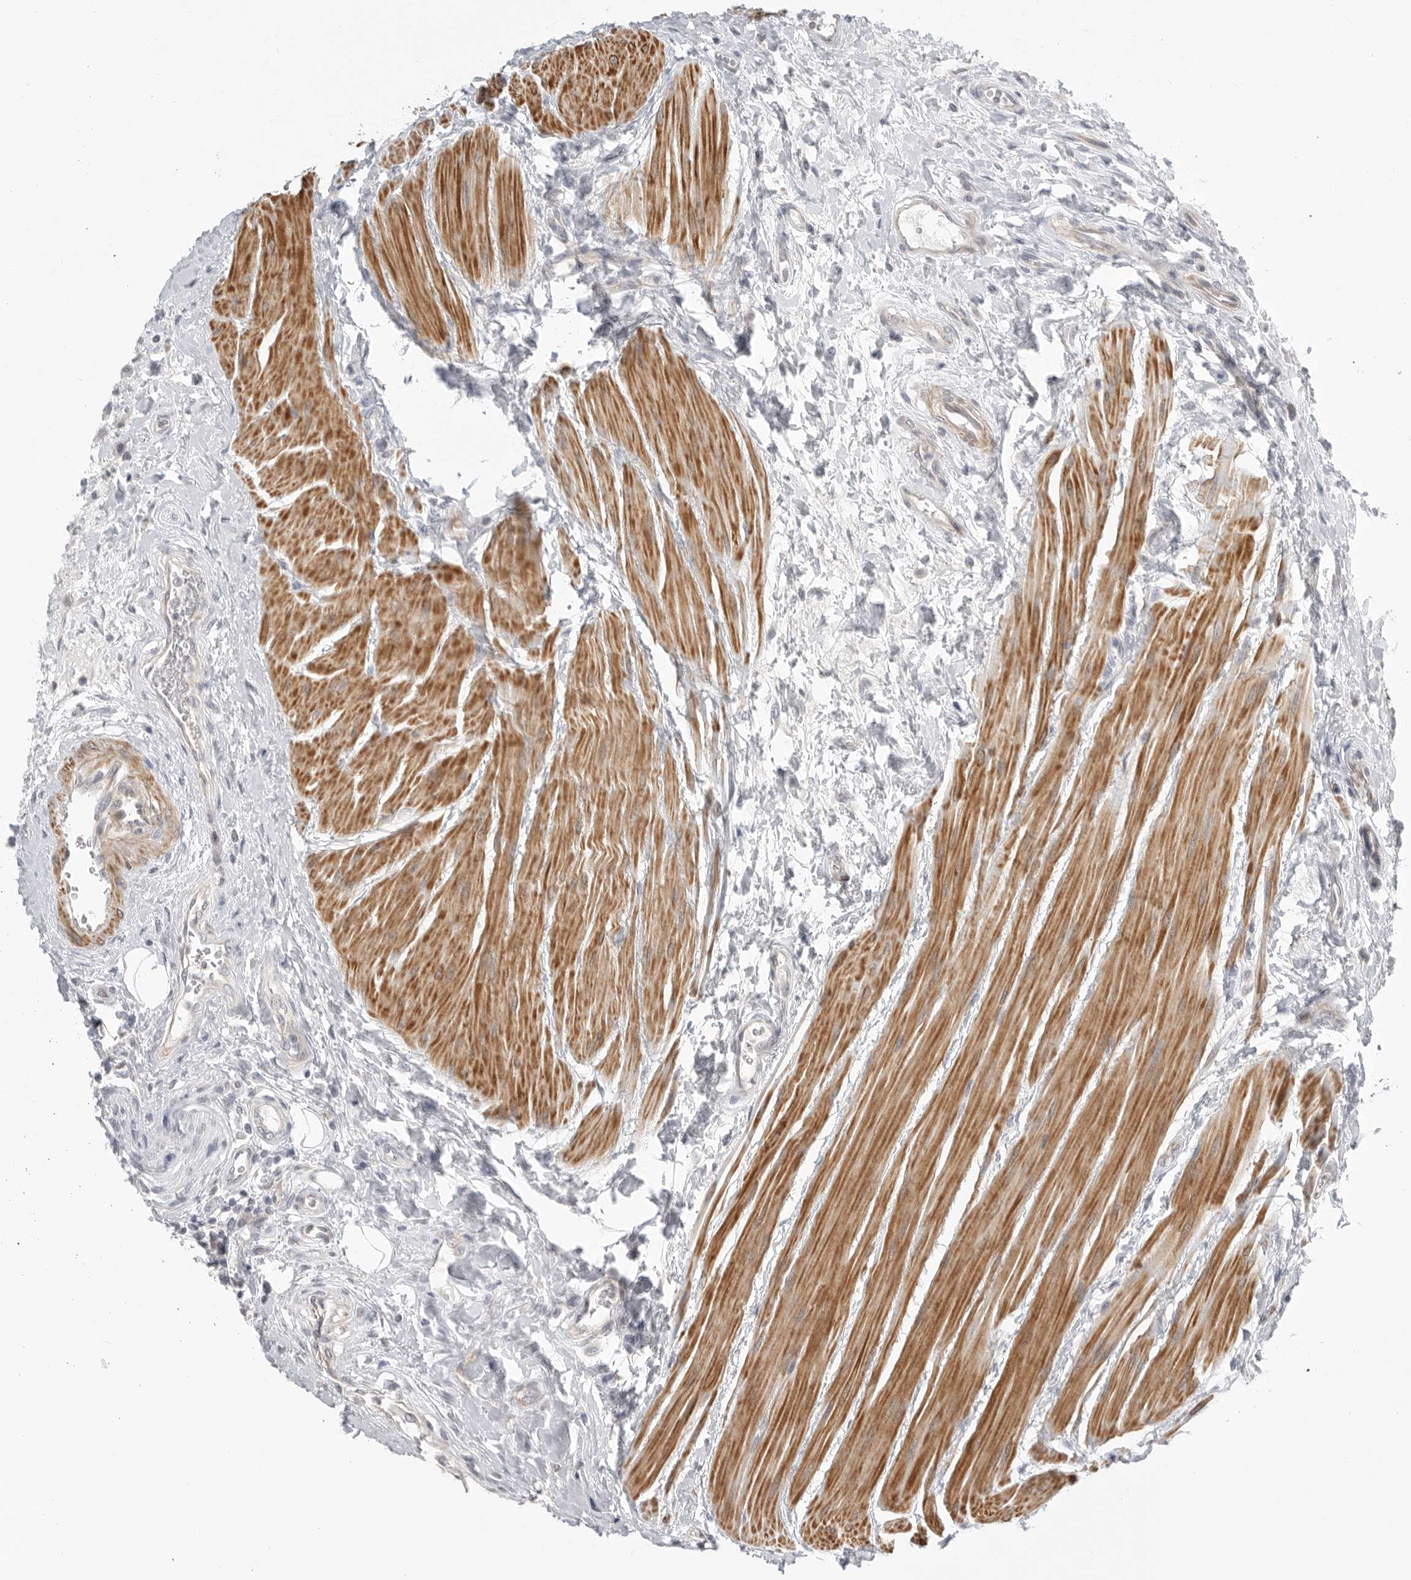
{"staining": {"intensity": "negative", "quantity": "none", "location": "none"}, "tissue": "urothelial cancer", "cell_type": "Tumor cells", "image_type": "cancer", "snomed": [{"axis": "morphology", "description": "Urothelial carcinoma, High grade"}, {"axis": "topography", "description": "Urinary bladder"}], "caption": "Immunohistochemistry histopathology image of human urothelial carcinoma (high-grade) stained for a protein (brown), which exhibits no positivity in tumor cells. The staining is performed using DAB brown chromogen with nuclei counter-stained in using hematoxylin.", "gene": "STAB2", "patient": {"sex": "male", "age": 50}}